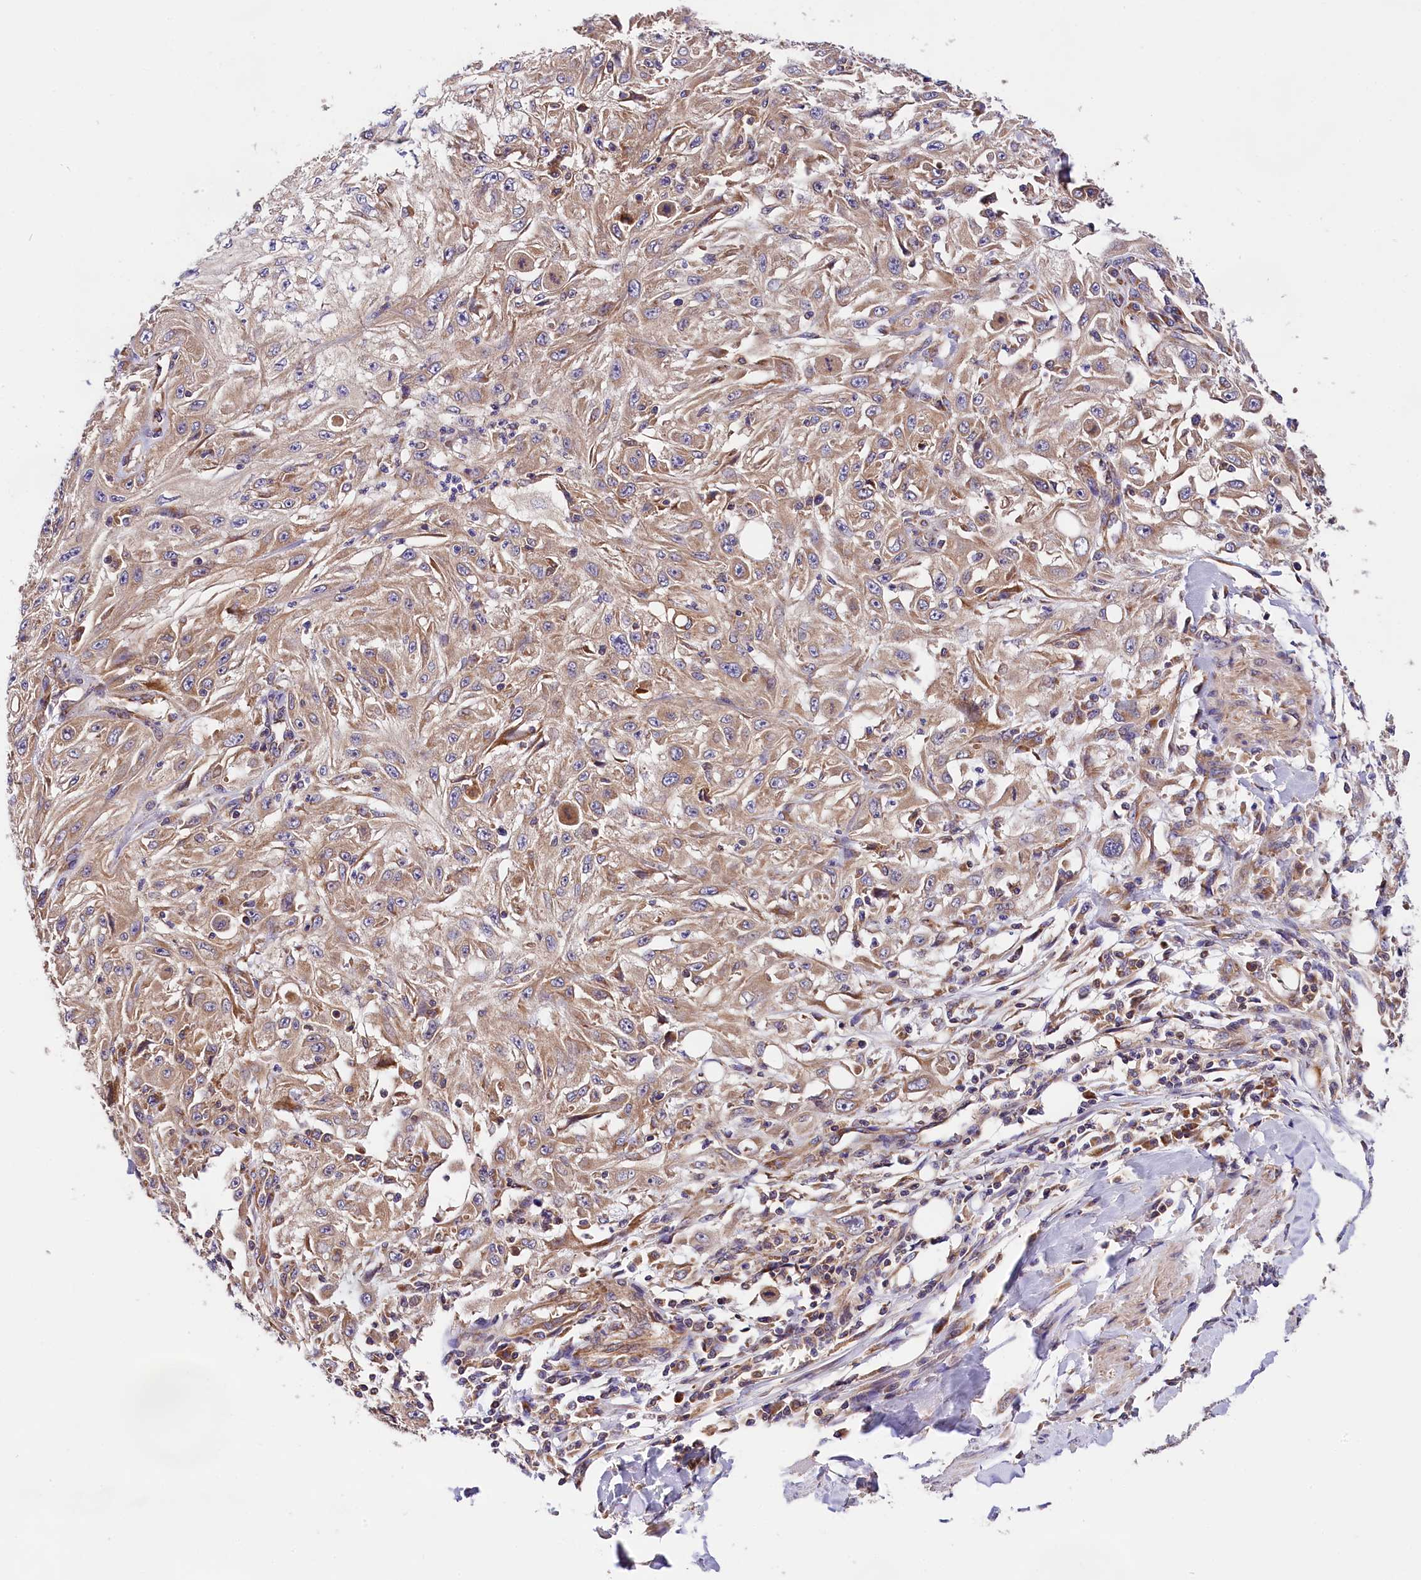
{"staining": {"intensity": "weak", "quantity": ">75%", "location": "cytoplasmic/membranous"}, "tissue": "skin cancer", "cell_type": "Tumor cells", "image_type": "cancer", "snomed": [{"axis": "morphology", "description": "Squamous cell carcinoma, NOS"}, {"axis": "topography", "description": "Skin"}], "caption": "Skin cancer (squamous cell carcinoma) stained for a protein (brown) reveals weak cytoplasmic/membranous positive expression in about >75% of tumor cells.", "gene": "SPG11", "patient": {"sex": "male", "age": 75}}